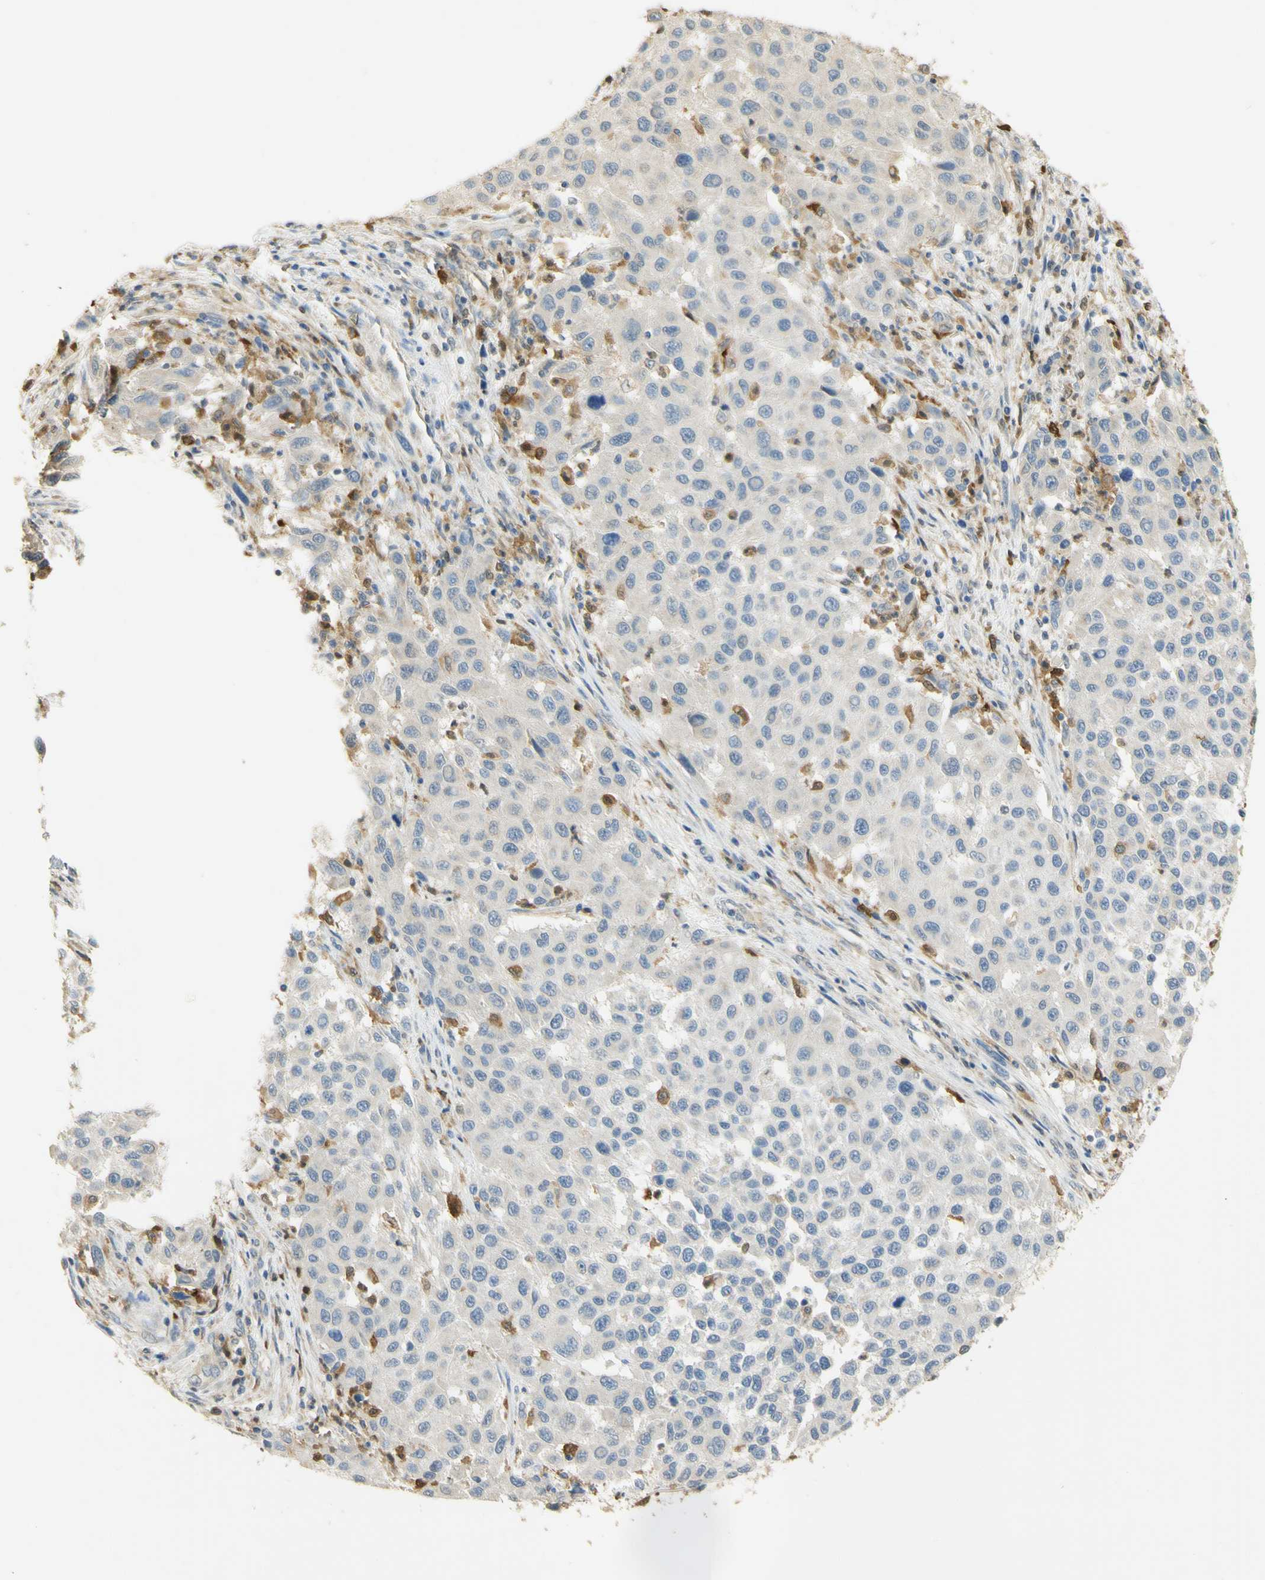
{"staining": {"intensity": "negative", "quantity": "none", "location": "none"}, "tissue": "melanoma", "cell_type": "Tumor cells", "image_type": "cancer", "snomed": [{"axis": "morphology", "description": "Malignant melanoma, Metastatic site"}, {"axis": "topography", "description": "Lymph node"}], "caption": "Tumor cells are negative for protein expression in human malignant melanoma (metastatic site).", "gene": "PAK1", "patient": {"sex": "male", "age": 61}}